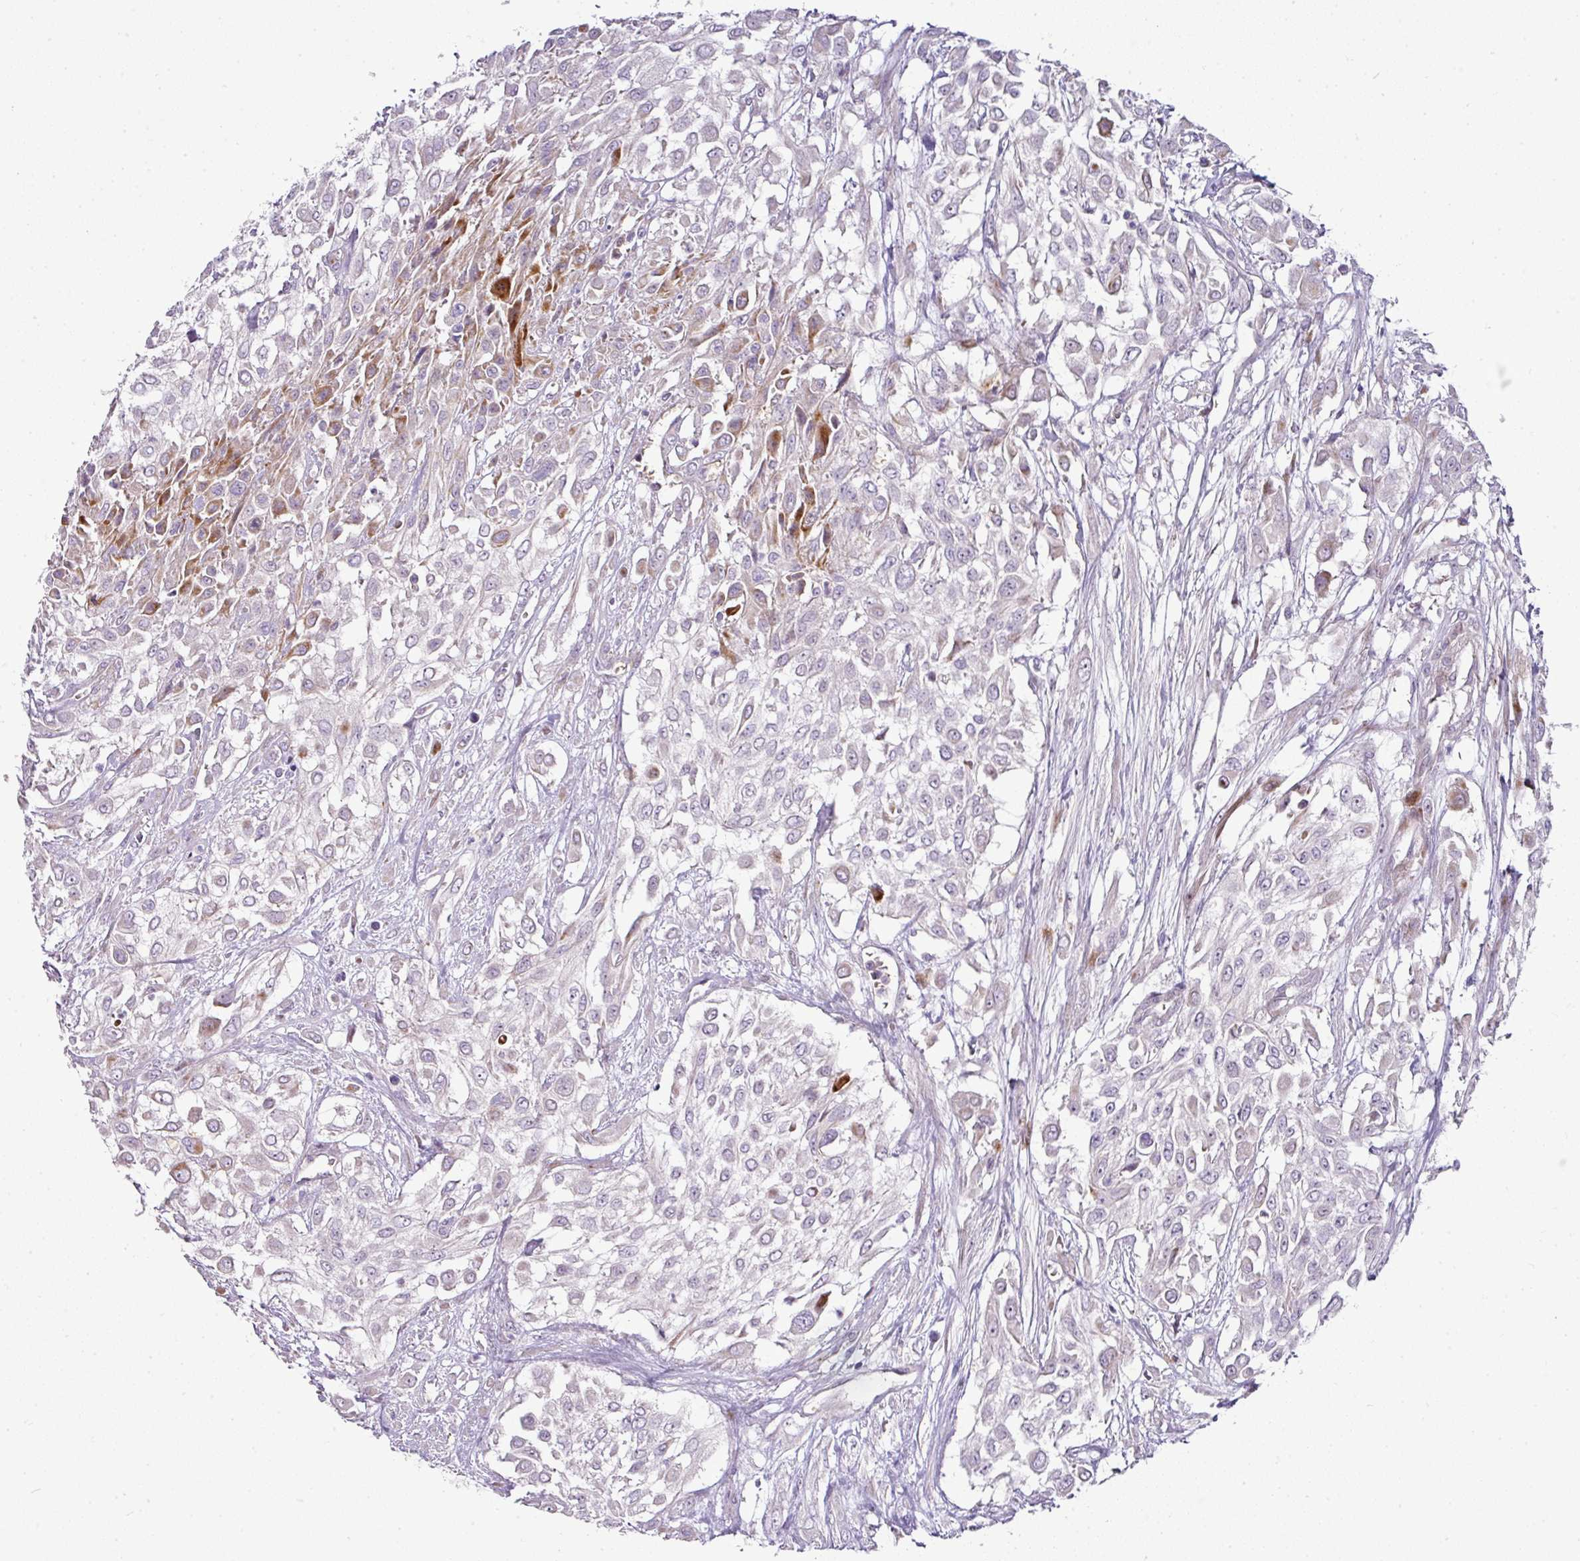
{"staining": {"intensity": "negative", "quantity": "none", "location": "none"}, "tissue": "urothelial cancer", "cell_type": "Tumor cells", "image_type": "cancer", "snomed": [{"axis": "morphology", "description": "Urothelial carcinoma, High grade"}, {"axis": "topography", "description": "Urinary bladder"}], "caption": "Tumor cells show no significant positivity in urothelial cancer.", "gene": "ATP6V1F", "patient": {"sex": "male", "age": 57}}